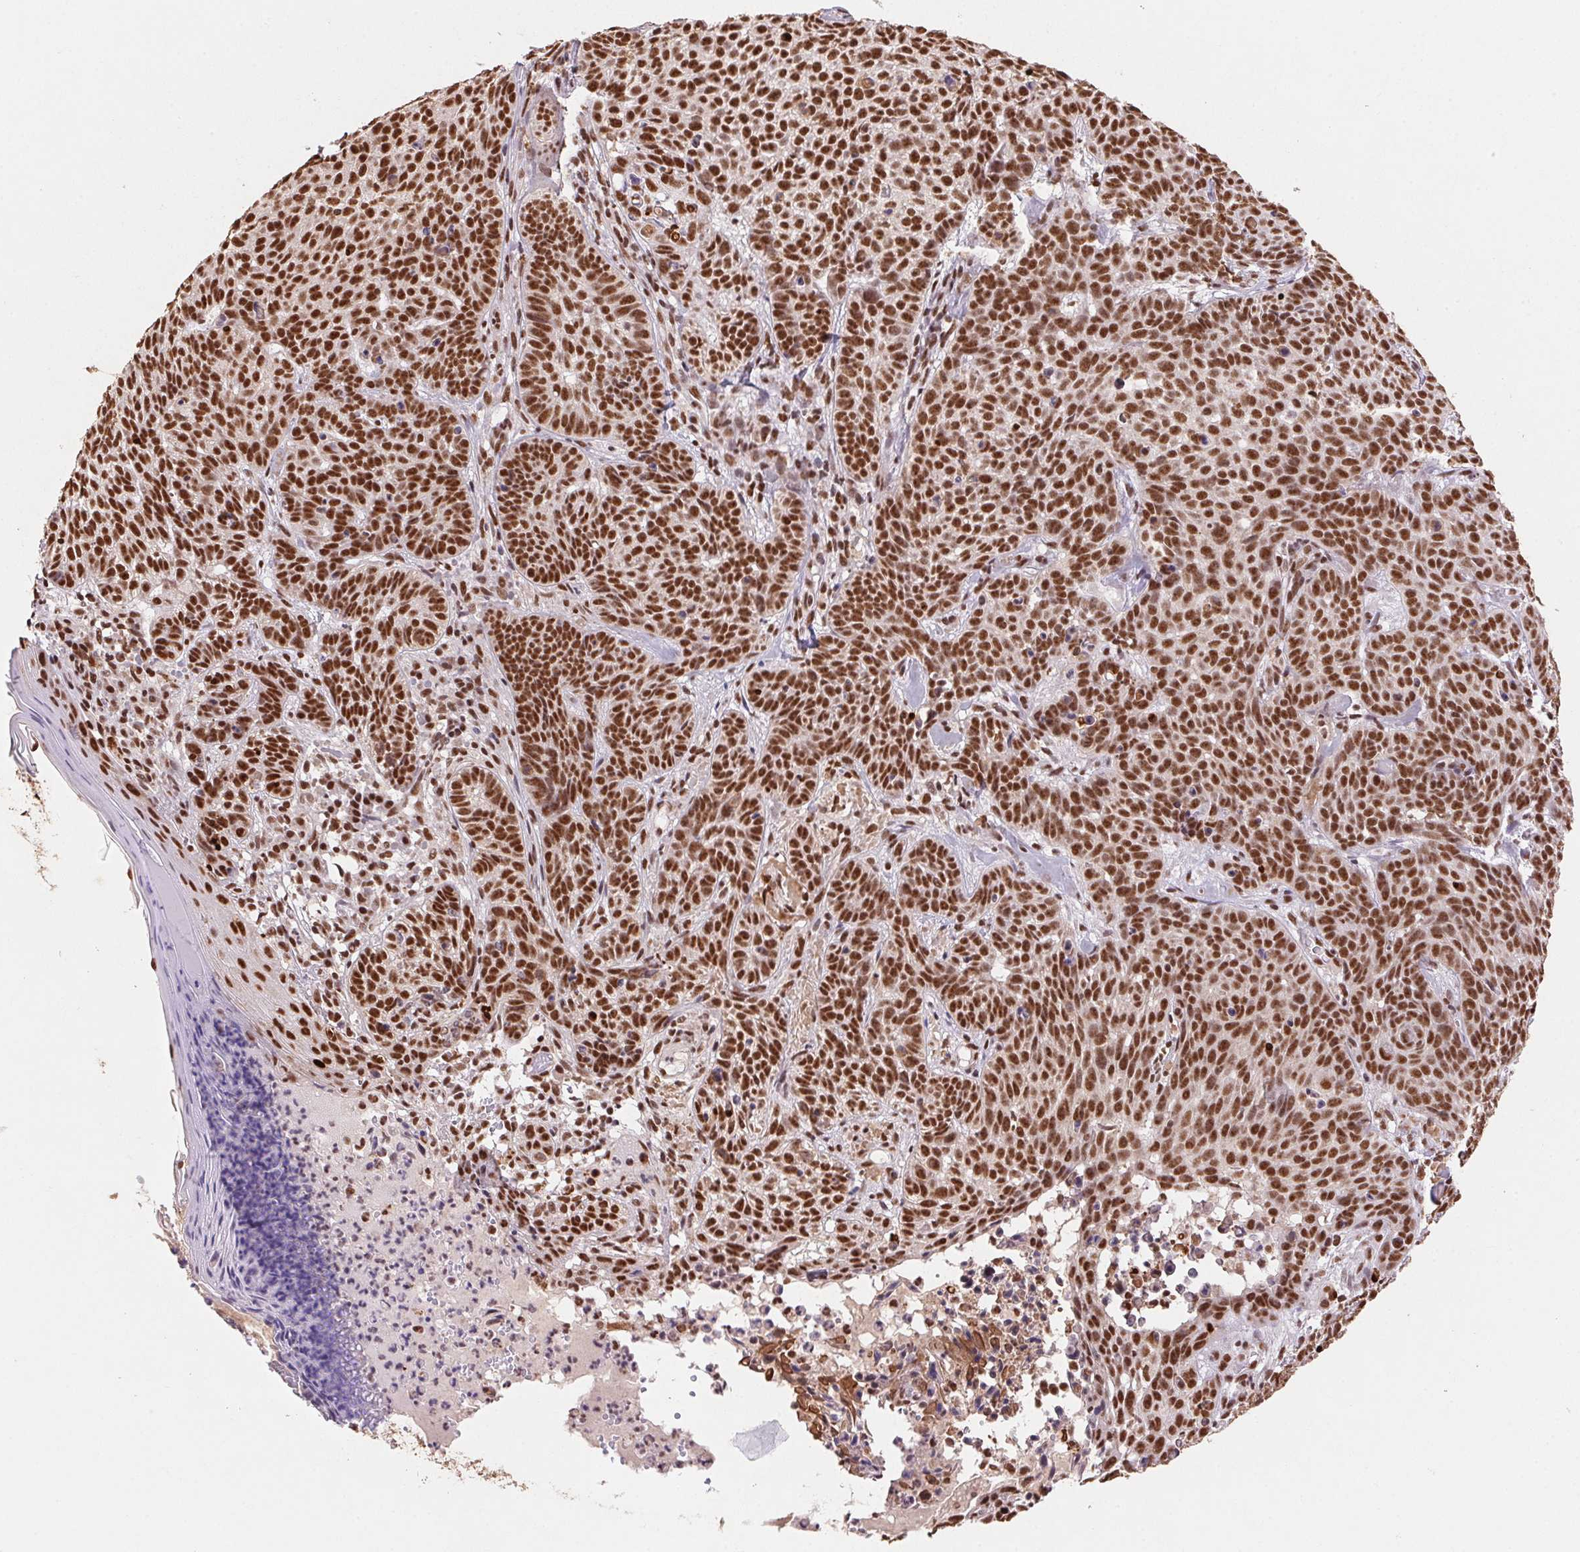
{"staining": {"intensity": "strong", "quantity": ">75%", "location": "nuclear"}, "tissue": "skin cancer", "cell_type": "Tumor cells", "image_type": "cancer", "snomed": [{"axis": "morphology", "description": "Basal cell carcinoma"}, {"axis": "topography", "description": "Skin"}], "caption": "Immunohistochemistry (IHC) histopathology image of skin basal cell carcinoma stained for a protein (brown), which demonstrates high levels of strong nuclear positivity in approximately >75% of tumor cells.", "gene": "SNRPG", "patient": {"sex": "male", "age": 90}}